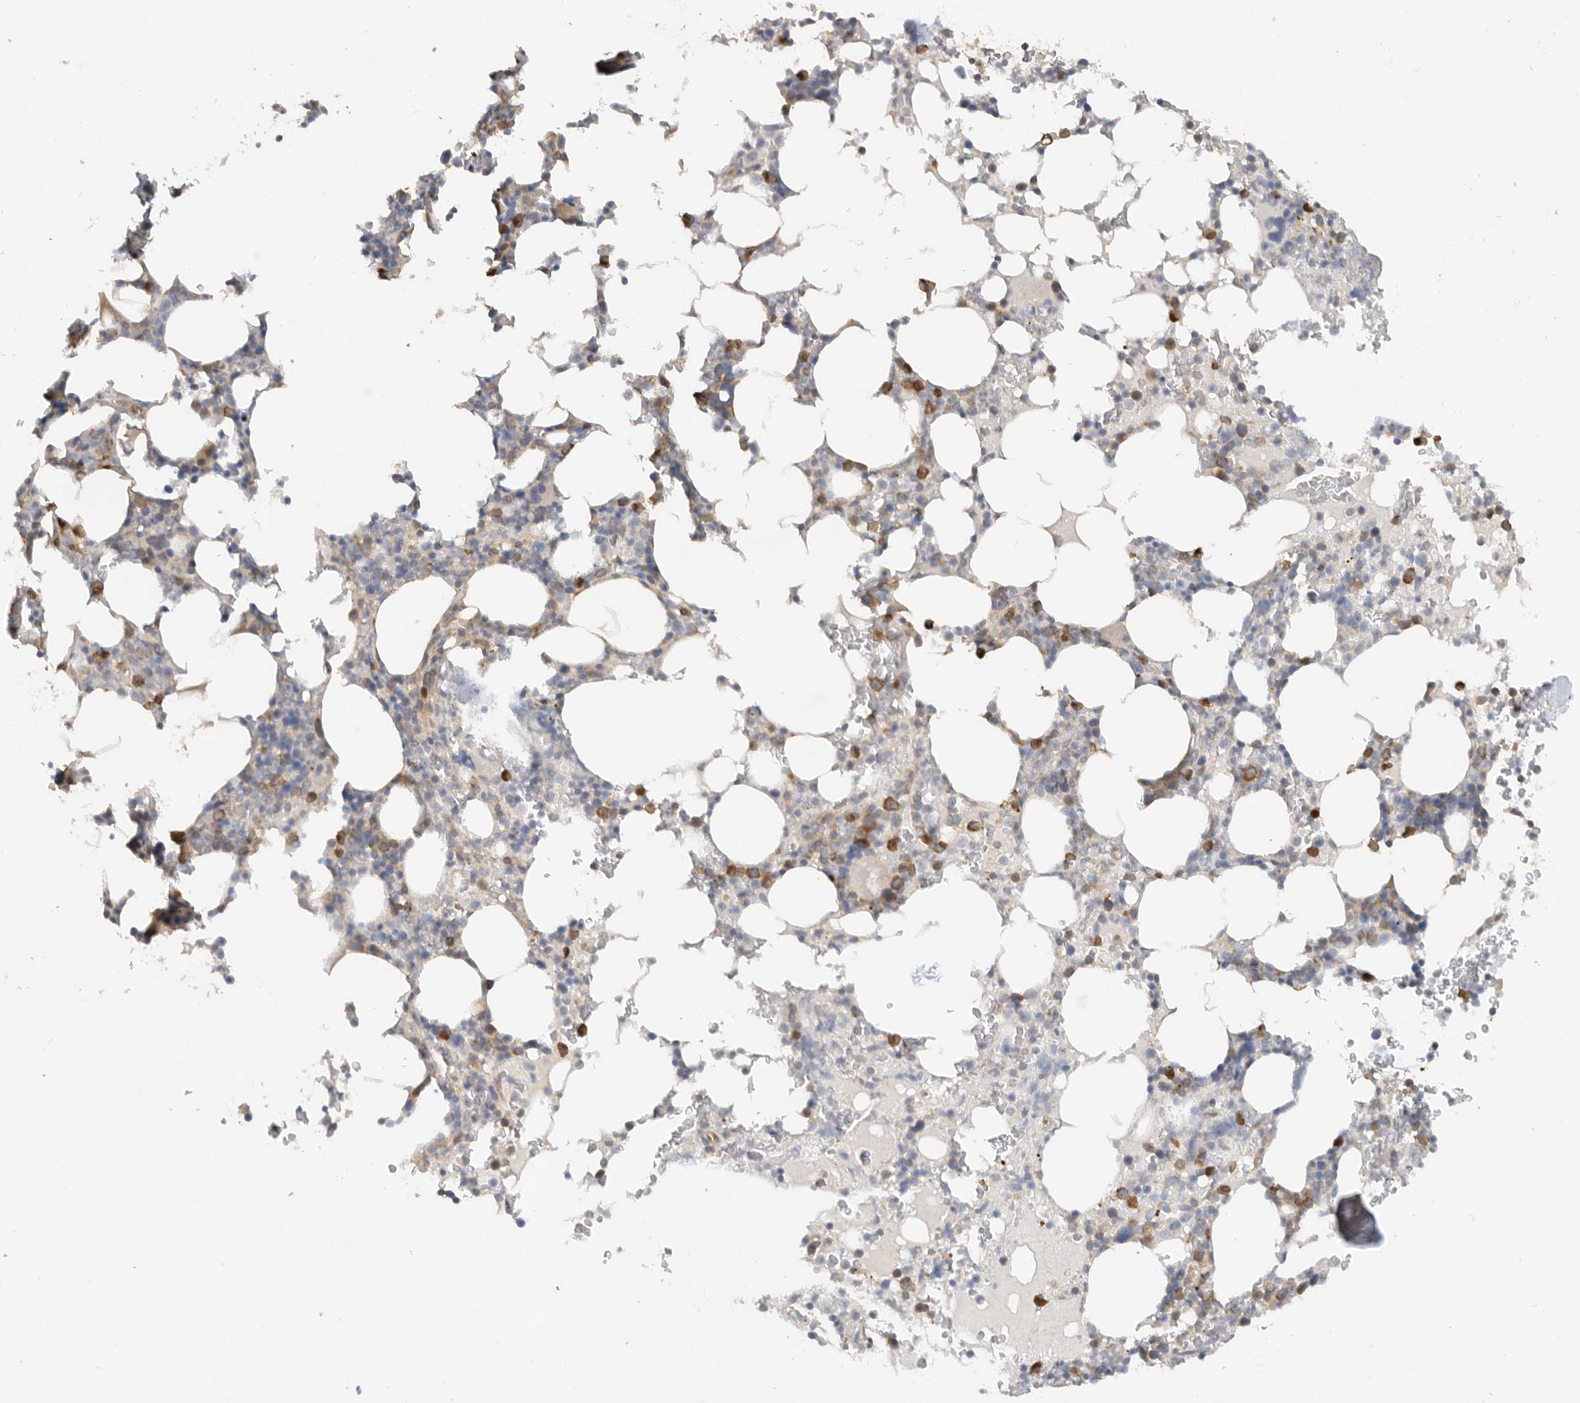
{"staining": {"intensity": "moderate", "quantity": "<25%", "location": "cytoplasmic/membranous"}, "tissue": "bone marrow", "cell_type": "Hematopoietic cells", "image_type": "normal", "snomed": [{"axis": "morphology", "description": "Normal tissue, NOS"}, {"axis": "topography", "description": "Bone marrow"}], "caption": "Immunohistochemistry (IHC) staining of unremarkable bone marrow, which shows low levels of moderate cytoplasmic/membranous positivity in about <25% of hematopoietic cells indicating moderate cytoplasmic/membranous protein expression. The staining was performed using DAB (brown) for protein detection and nuclei were counterstained in hematoxylin (blue).", "gene": "PUM1", "patient": {"sex": "male", "age": 58}}